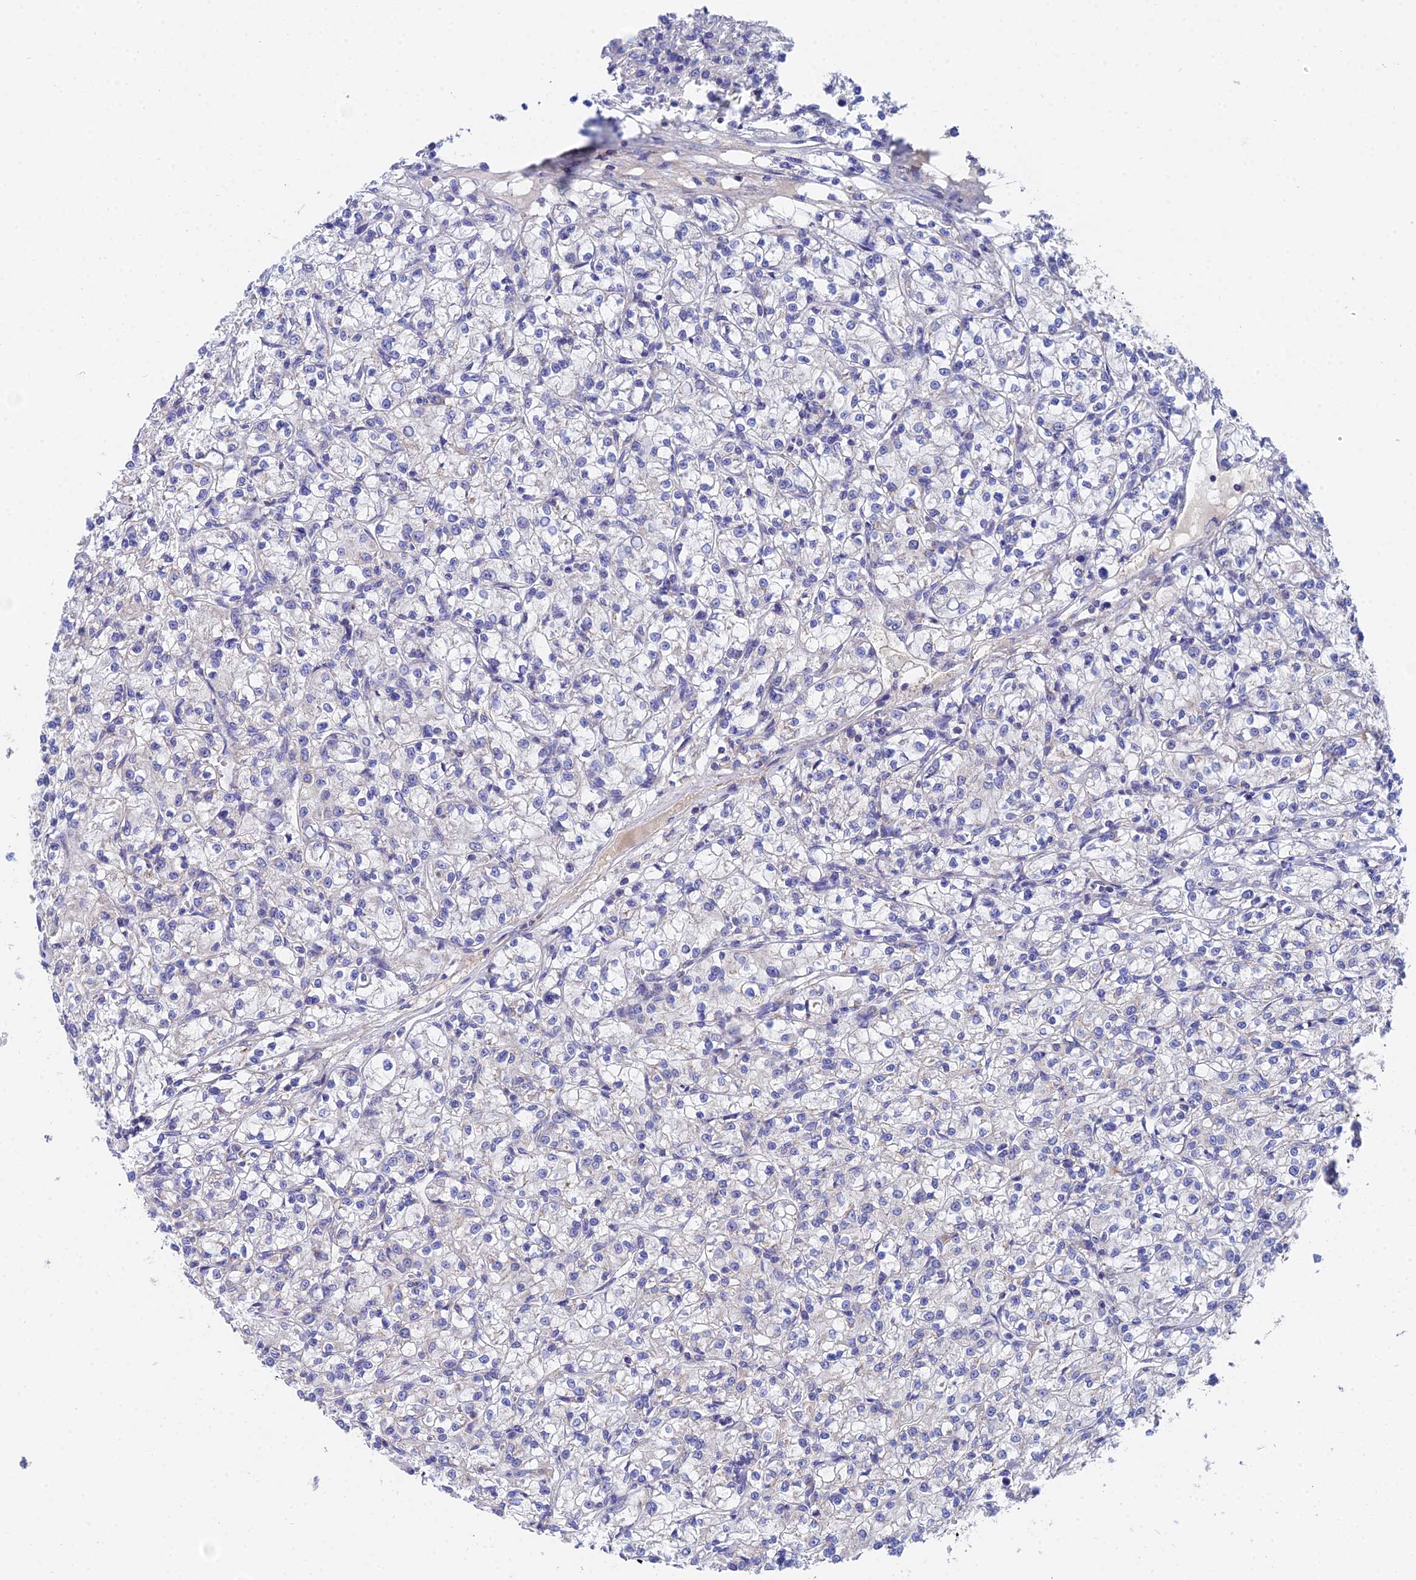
{"staining": {"intensity": "negative", "quantity": "none", "location": "none"}, "tissue": "renal cancer", "cell_type": "Tumor cells", "image_type": "cancer", "snomed": [{"axis": "morphology", "description": "Adenocarcinoma, NOS"}, {"axis": "topography", "description": "Kidney"}], "caption": "Micrograph shows no significant protein staining in tumor cells of renal cancer. (DAB (3,3'-diaminobenzidine) immunohistochemistry with hematoxylin counter stain).", "gene": "UBE2L3", "patient": {"sex": "female", "age": 59}}